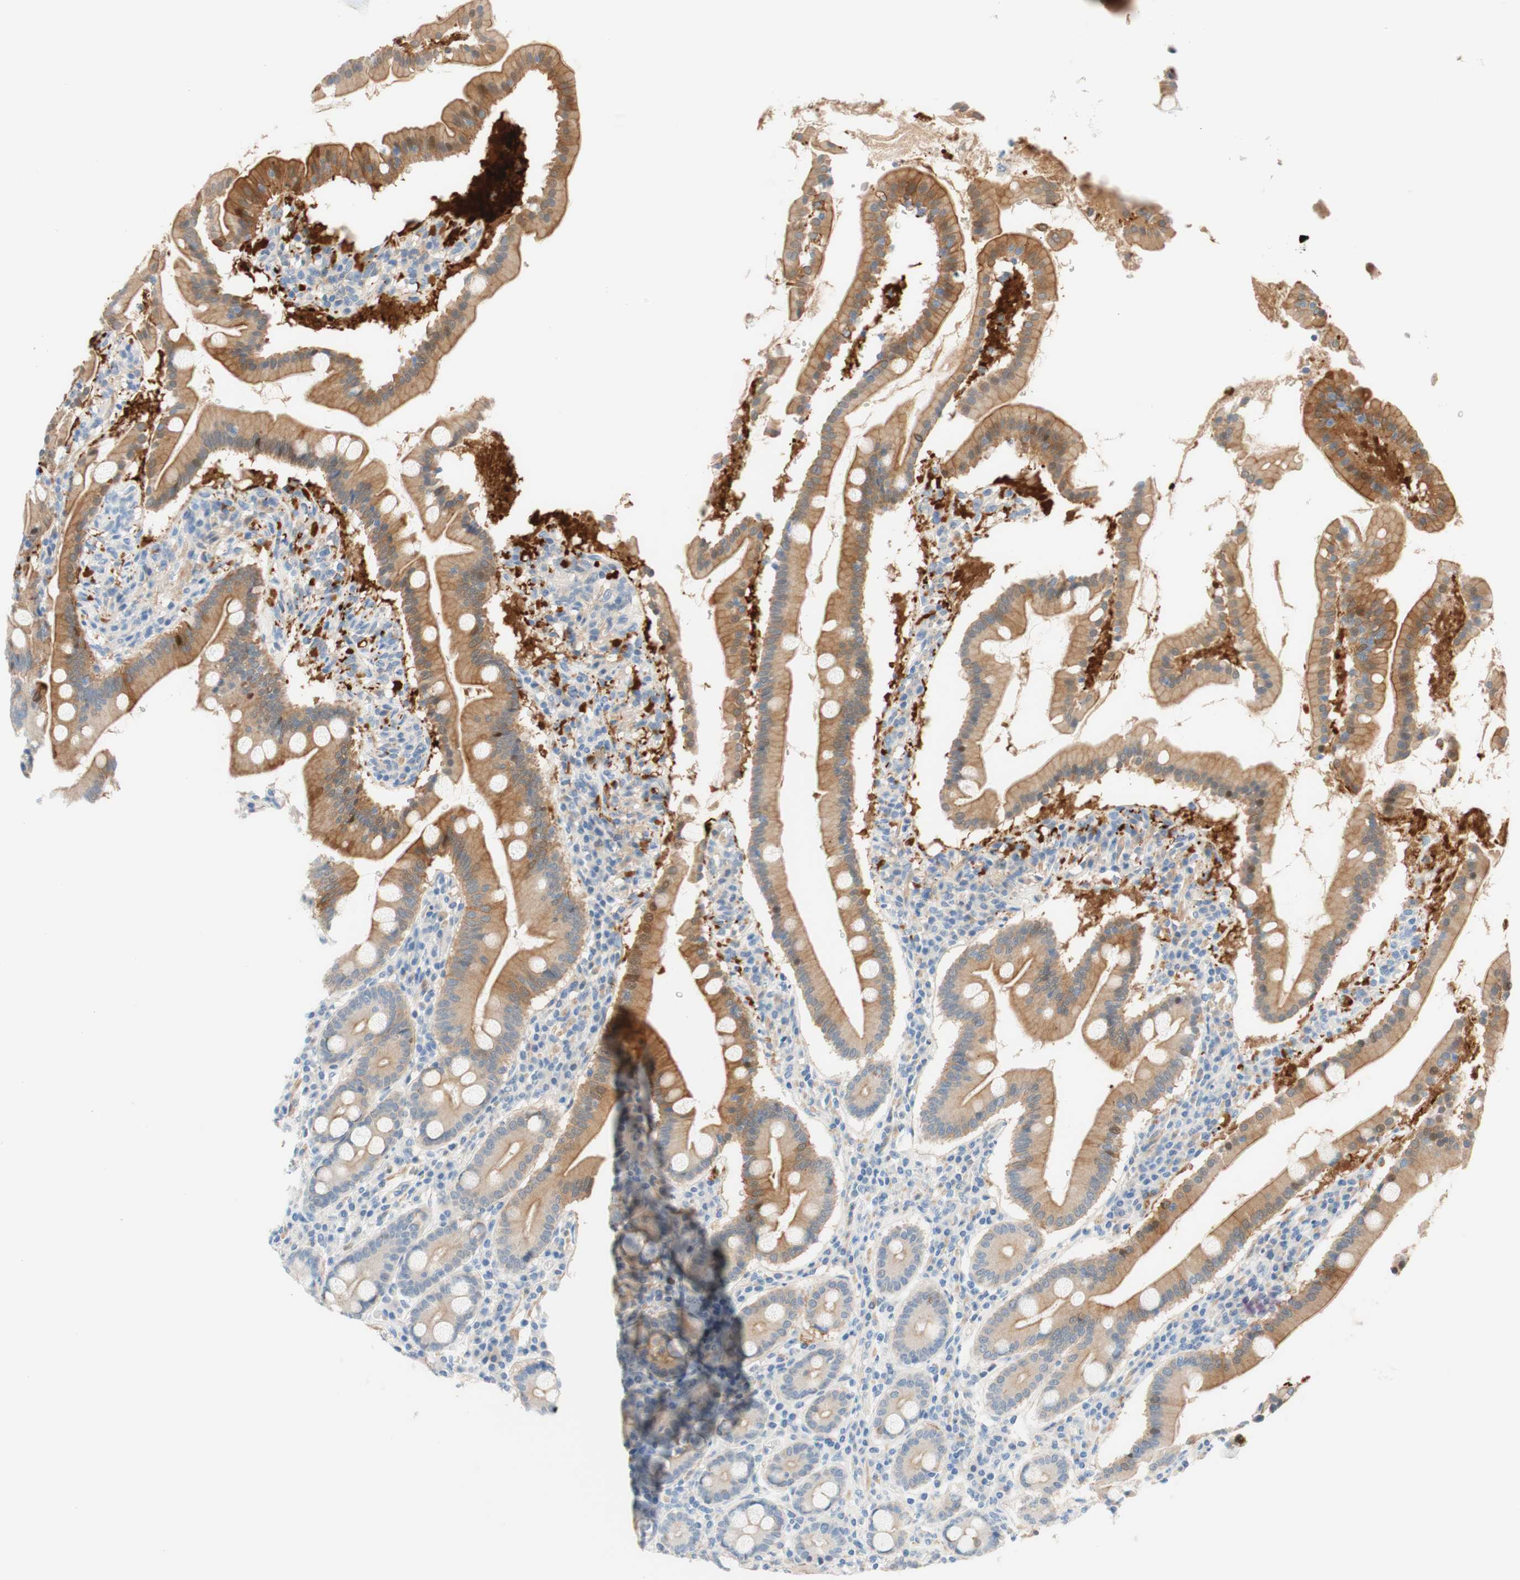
{"staining": {"intensity": "strong", "quantity": ">75%", "location": "cytoplasmic/membranous"}, "tissue": "duodenum", "cell_type": "Glandular cells", "image_type": "normal", "snomed": [{"axis": "morphology", "description": "Normal tissue, NOS"}, {"axis": "topography", "description": "Duodenum"}], "caption": "The immunohistochemical stain shows strong cytoplasmic/membranous positivity in glandular cells of benign duodenum.", "gene": "ENTREP2", "patient": {"sex": "male", "age": 50}}